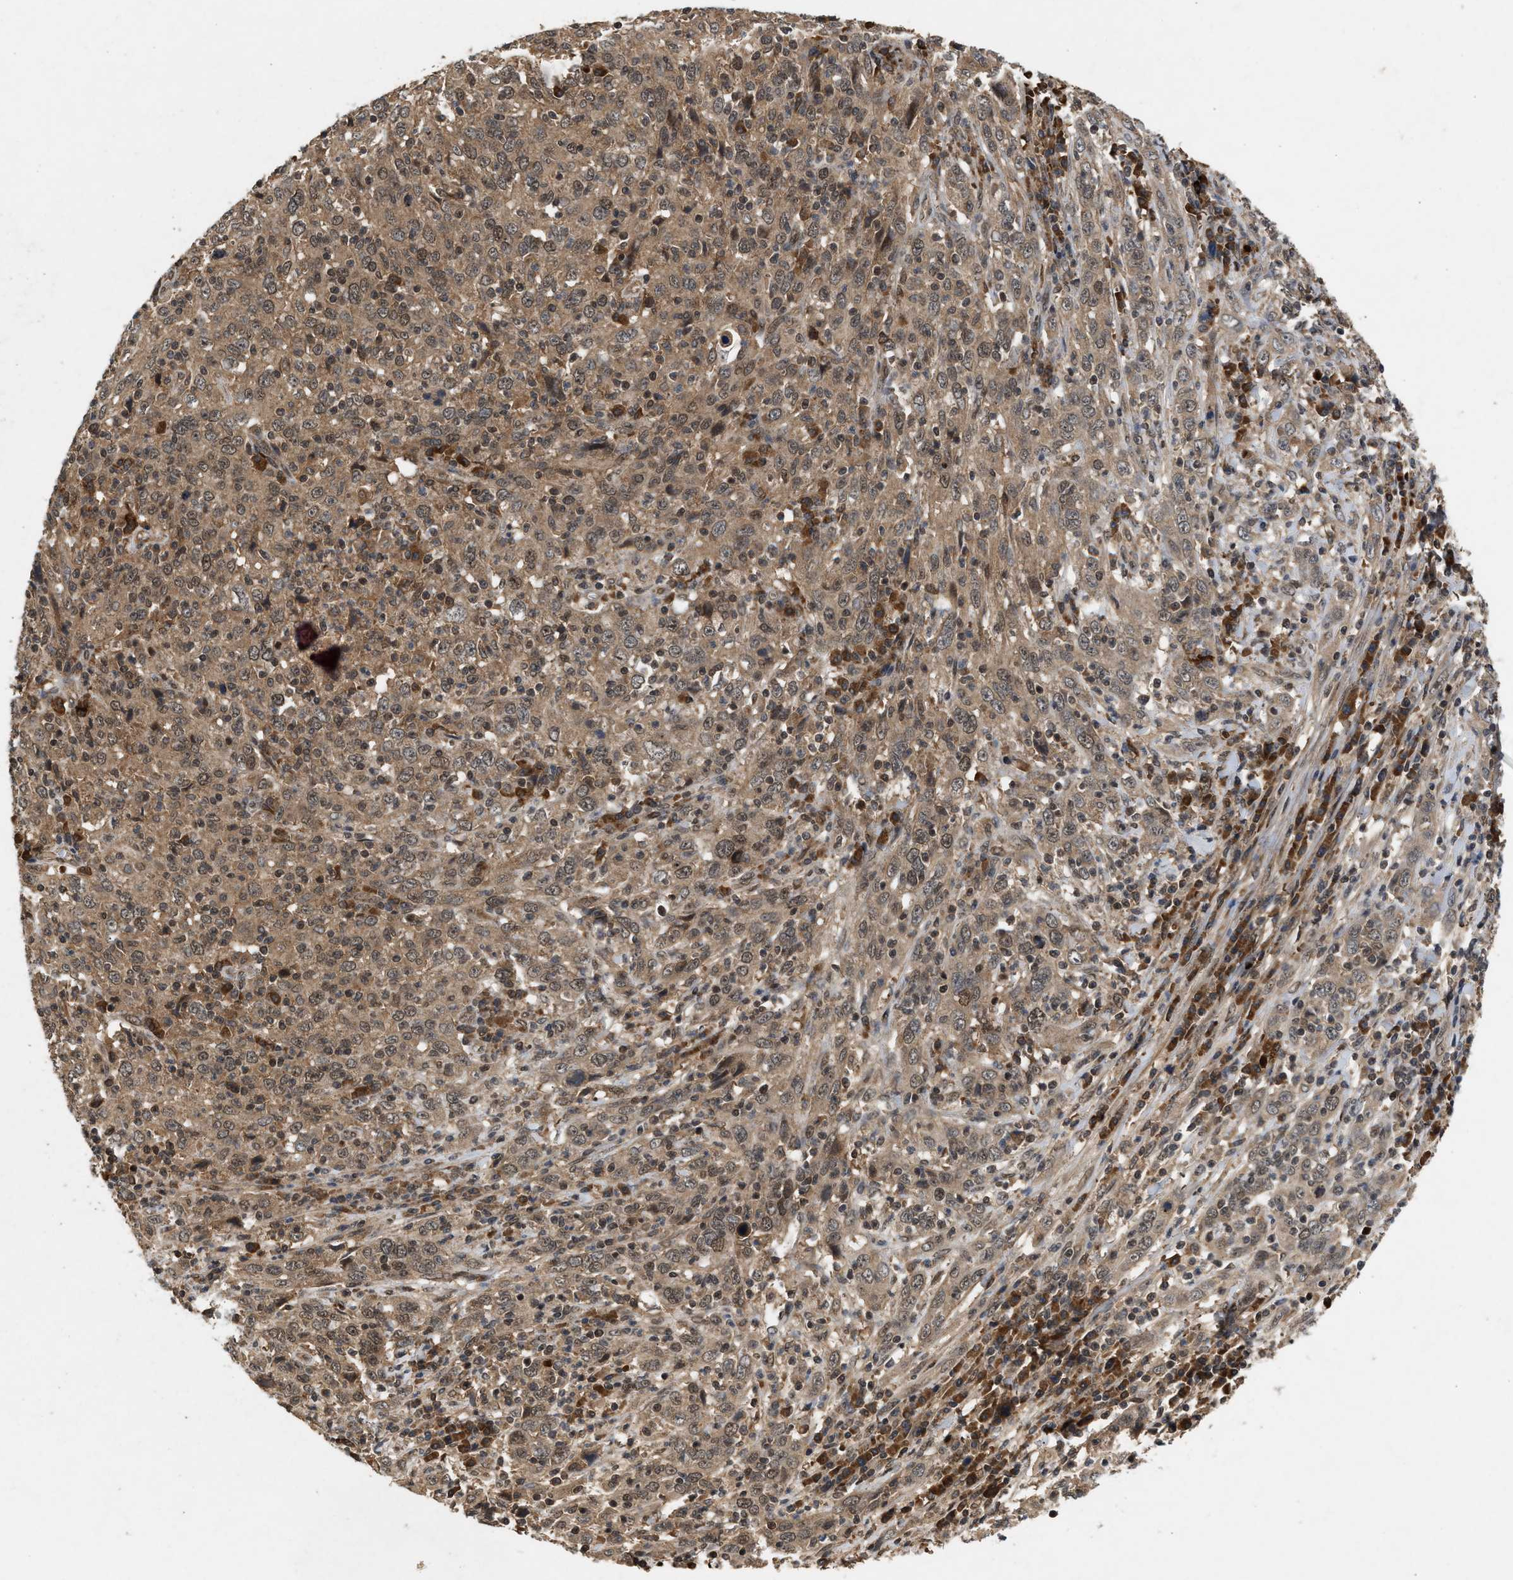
{"staining": {"intensity": "moderate", "quantity": ">75%", "location": "cytoplasmic/membranous,nuclear"}, "tissue": "cervical cancer", "cell_type": "Tumor cells", "image_type": "cancer", "snomed": [{"axis": "morphology", "description": "Squamous cell carcinoma, NOS"}, {"axis": "topography", "description": "Cervix"}], "caption": "Cervical squamous cell carcinoma was stained to show a protein in brown. There is medium levels of moderate cytoplasmic/membranous and nuclear positivity in about >75% of tumor cells.", "gene": "RUSC2", "patient": {"sex": "female", "age": 46}}